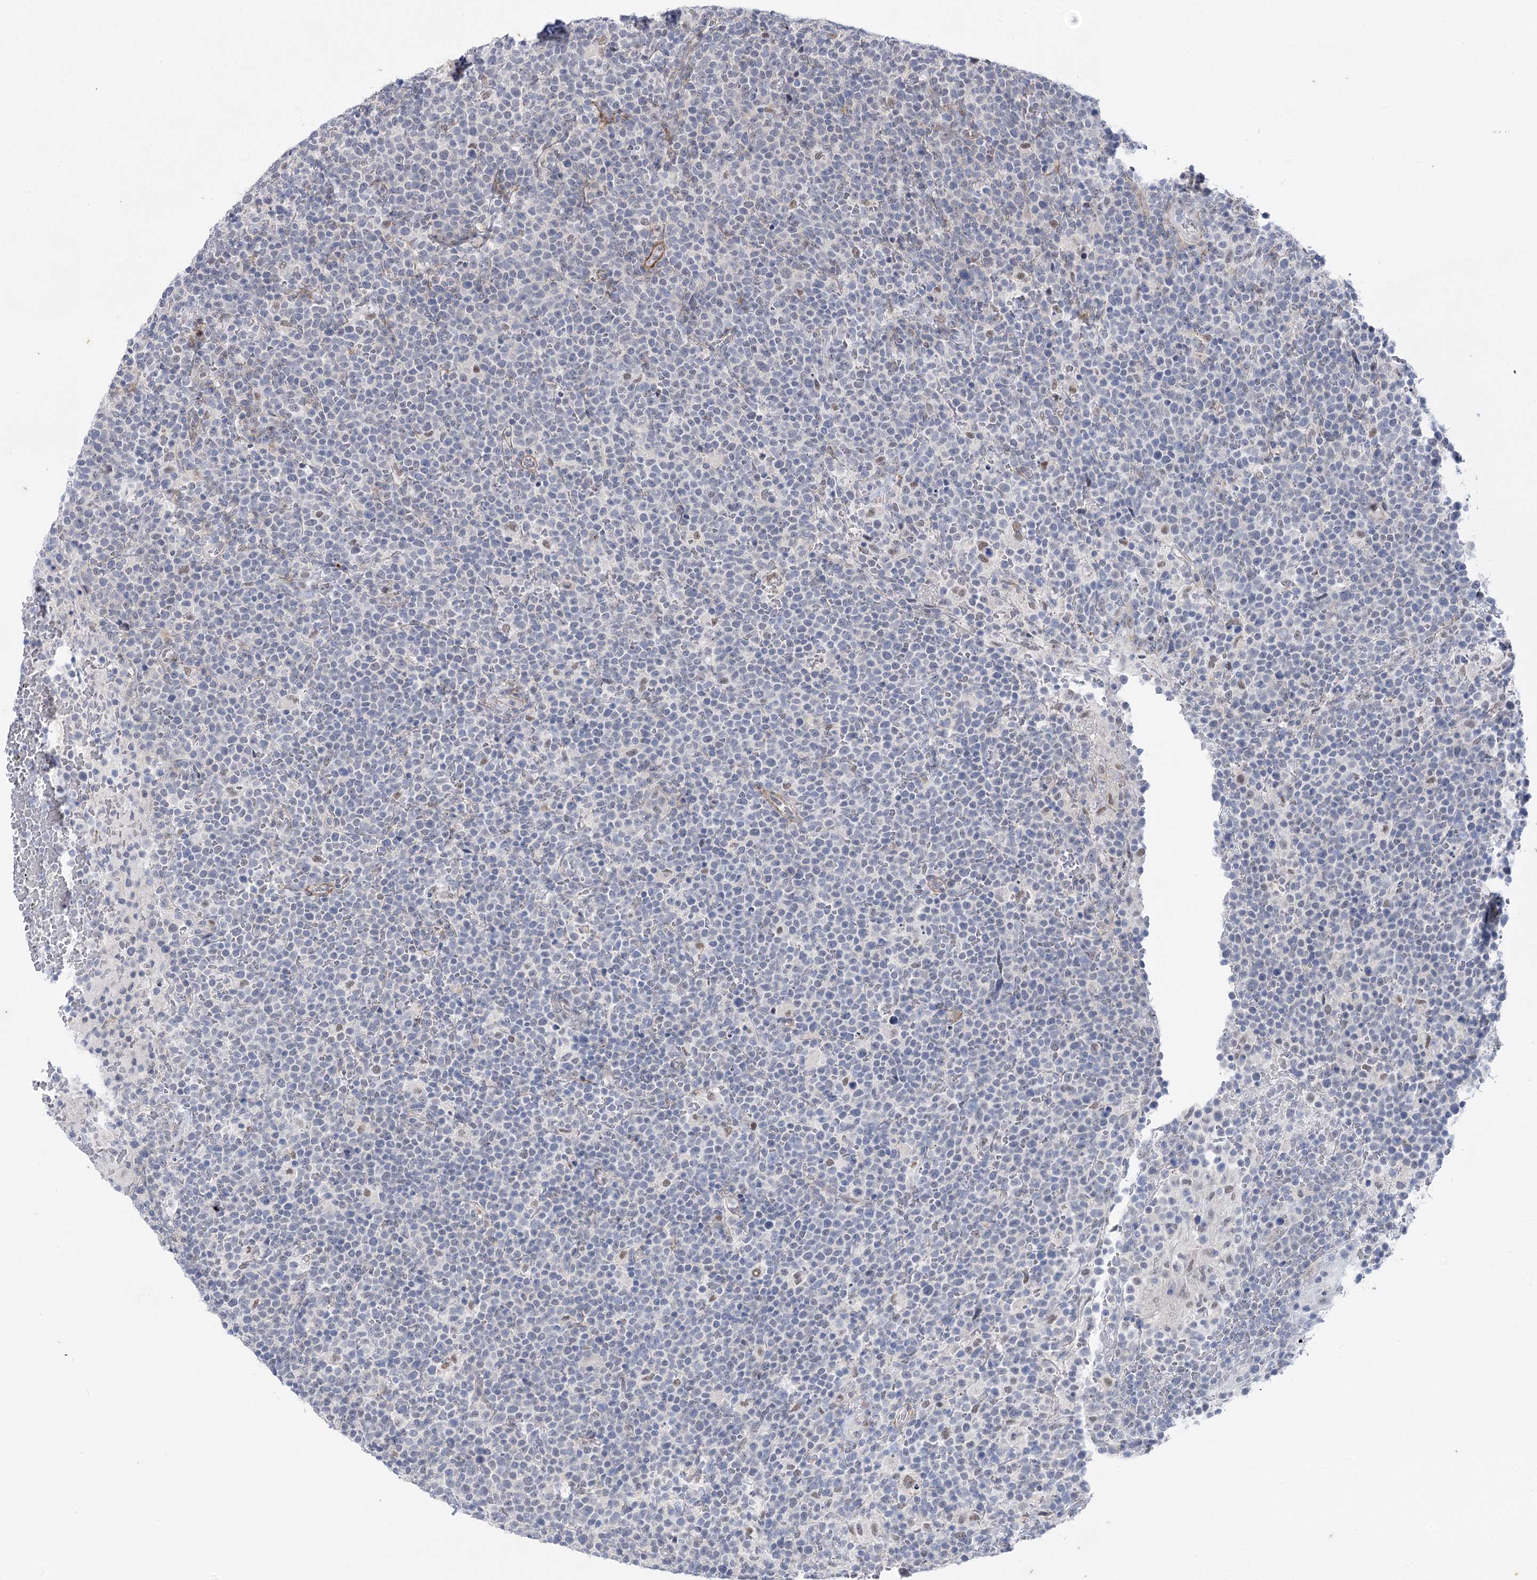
{"staining": {"intensity": "negative", "quantity": "none", "location": "none"}, "tissue": "lymphoma", "cell_type": "Tumor cells", "image_type": "cancer", "snomed": [{"axis": "morphology", "description": "Malignant lymphoma, non-Hodgkin's type, High grade"}, {"axis": "topography", "description": "Lymph node"}], "caption": "High magnification brightfield microscopy of lymphoma stained with DAB (brown) and counterstained with hematoxylin (blue): tumor cells show no significant expression.", "gene": "AGXT2", "patient": {"sex": "male", "age": 61}}